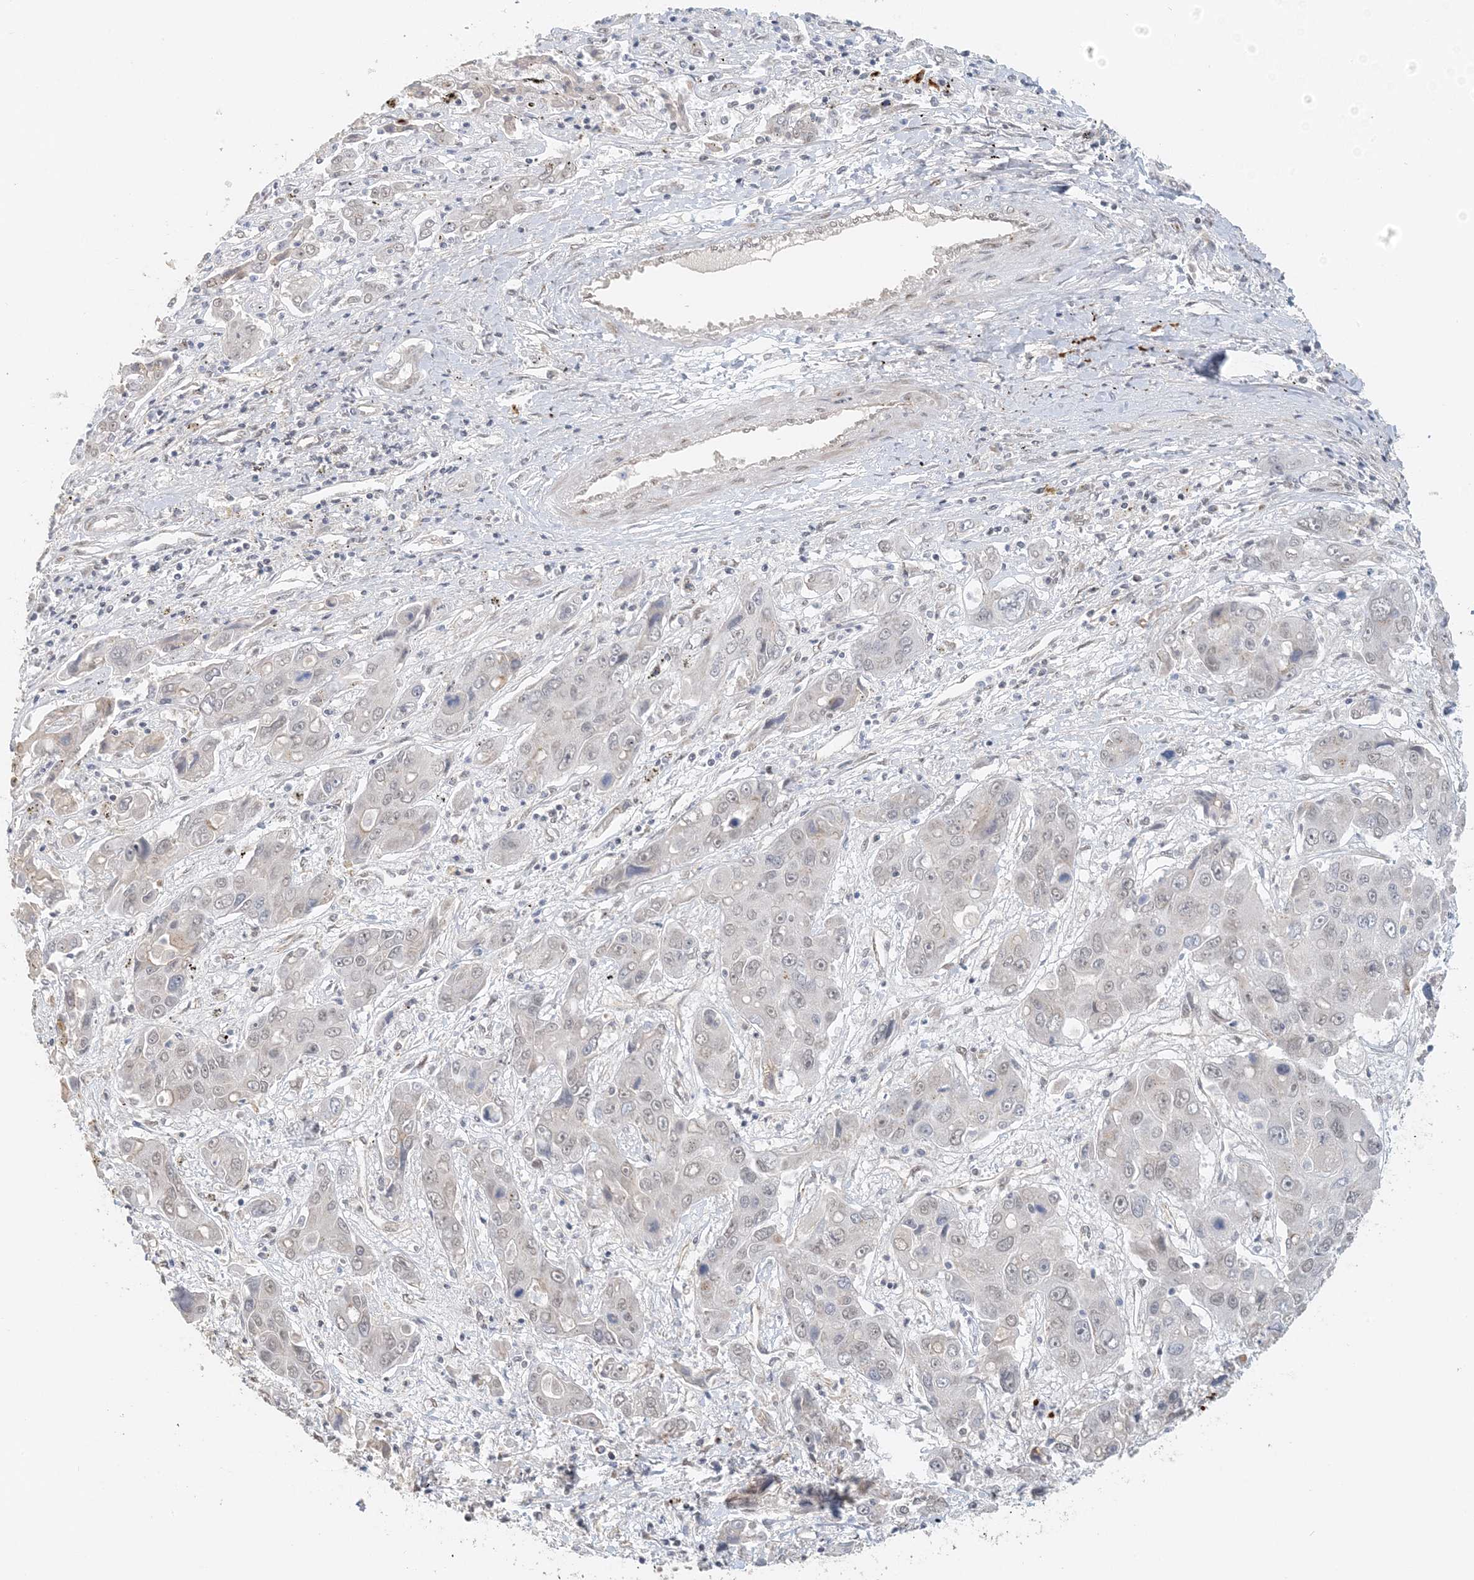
{"staining": {"intensity": "negative", "quantity": "none", "location": "none"}, "tissue": "liver cancer", "cell_type": "Tumor cells", "image_type": "cancer", "snomed": [{"axis": "morphology", "description": "Cholangiocarcinoma"}, {"axis": "topography", "description": "Liver"}], "caption": "Human liver cholangiocarcinoma stained for a protein using IHC shows no positivity in tumor cells.", "gene": "ZCCHC4", "patient": {"sex": "male", "age": 67}}